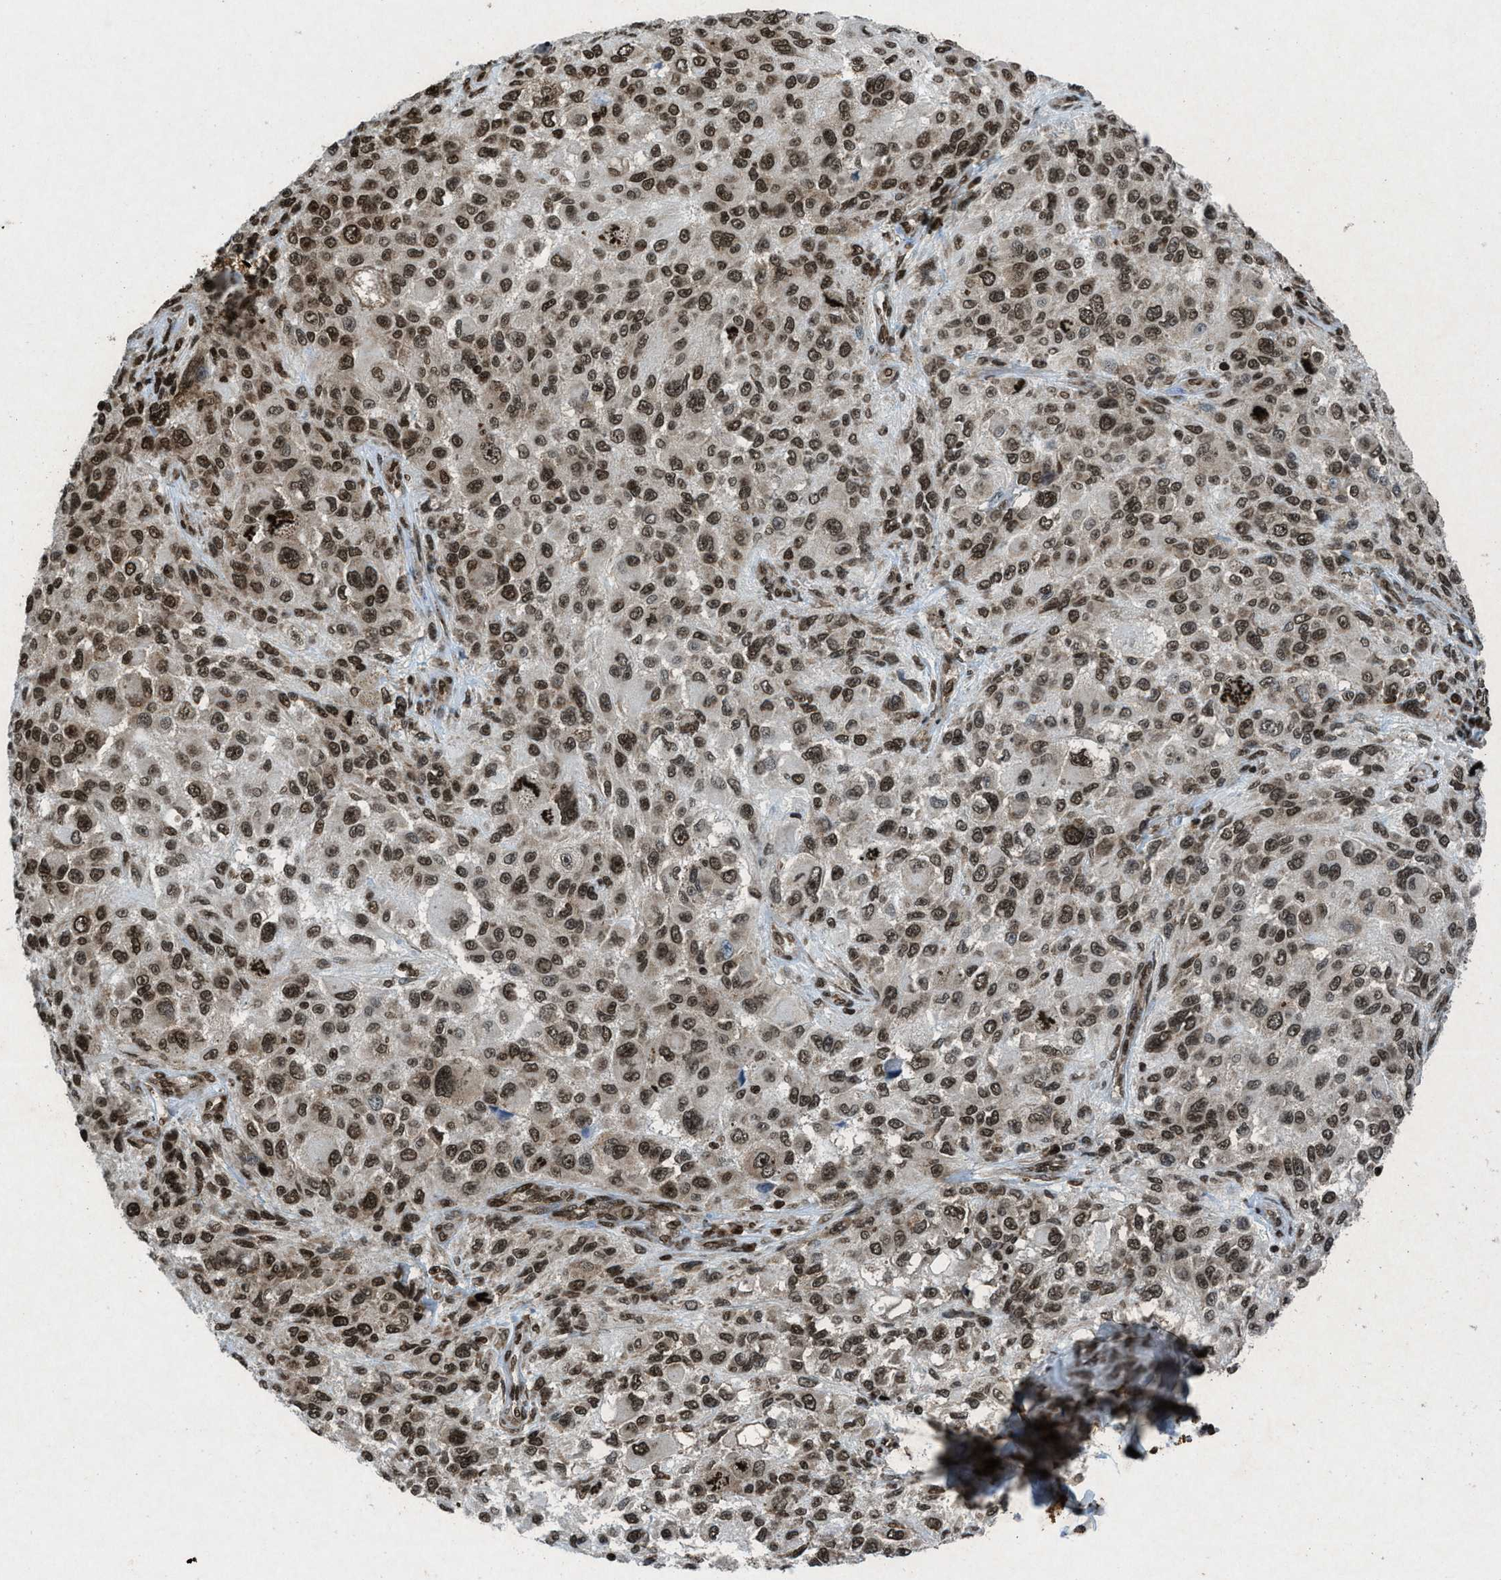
{"staining": {"intensity": "moderate", "quantity": ">75%", "location": "nuclear"}, "tissue": "melanoma", "cell_type": "Tumor cells", "image_type": "cancer", "snomed": [{"axis": "morphology", "description": "Necrosis, NOS"}, {"axis": "morphology", "description": "Malignant melanoma, NOS"}, {"axis": "topography", "description": "Skin"}], "caption": "Brown immunohistochemical staining in human melanoma exhibits moderate nuclear staining in approximately >75% of tumor cells.", "gene": "NXF1", "patient": {"sex": "female", "age": 87}}